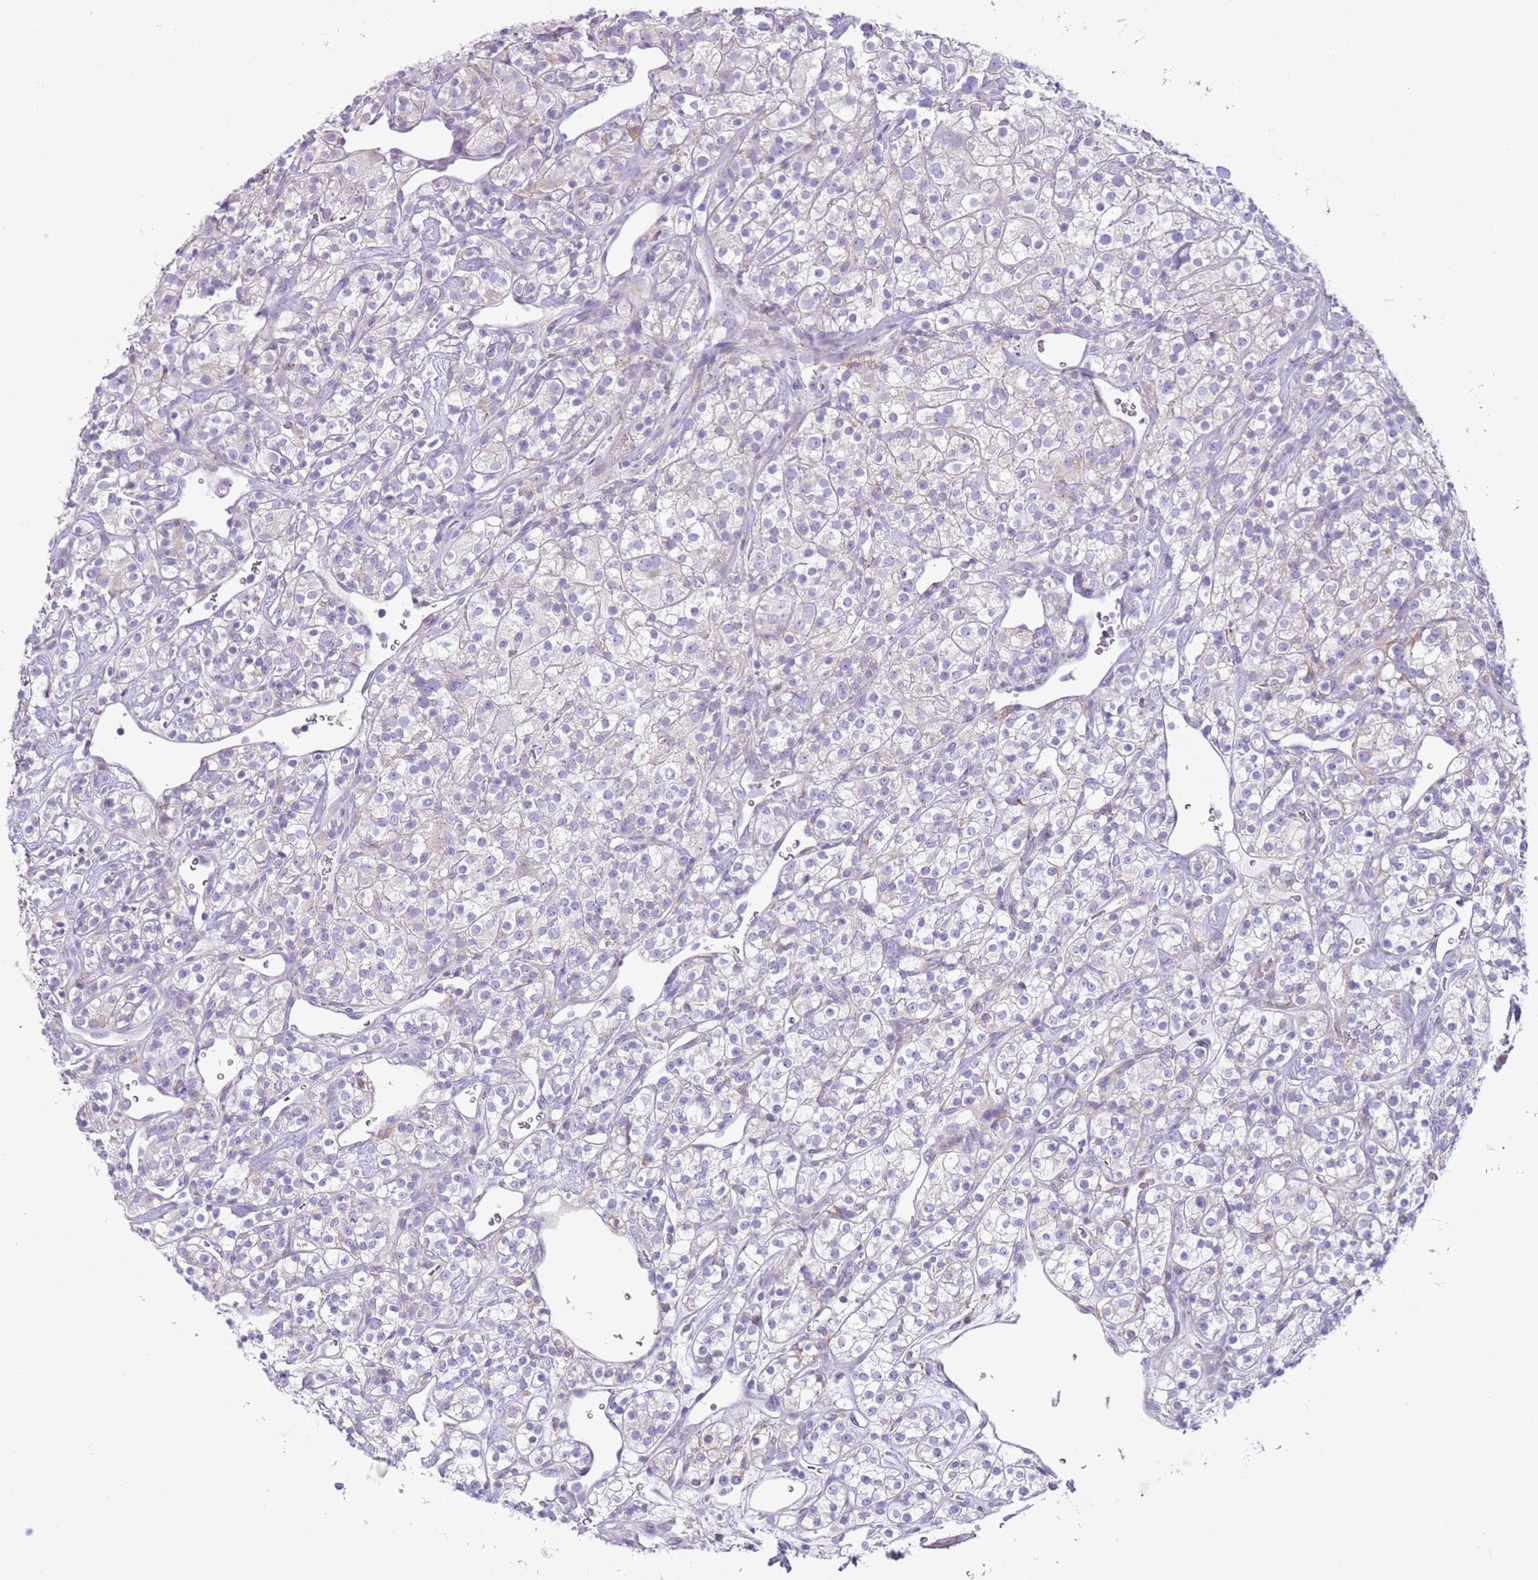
{"staining": {"intensity": "negative", "quantity": "none", "location": "none"}, "tissue": "renal cancer", "cell_type": "Tumor cells", "image_type": "cancer", "snomed": [{"axis": "morphology", "description": "Adenocarcinoma, NOS"}, {"axis": "topography", "description": "Kidney"}], "caption": "Tumor cells are negative for brown protein staining in adenocarcinoma (renal).", "gene": "OAF", "patient": {"sex": "male", "age": 77}}